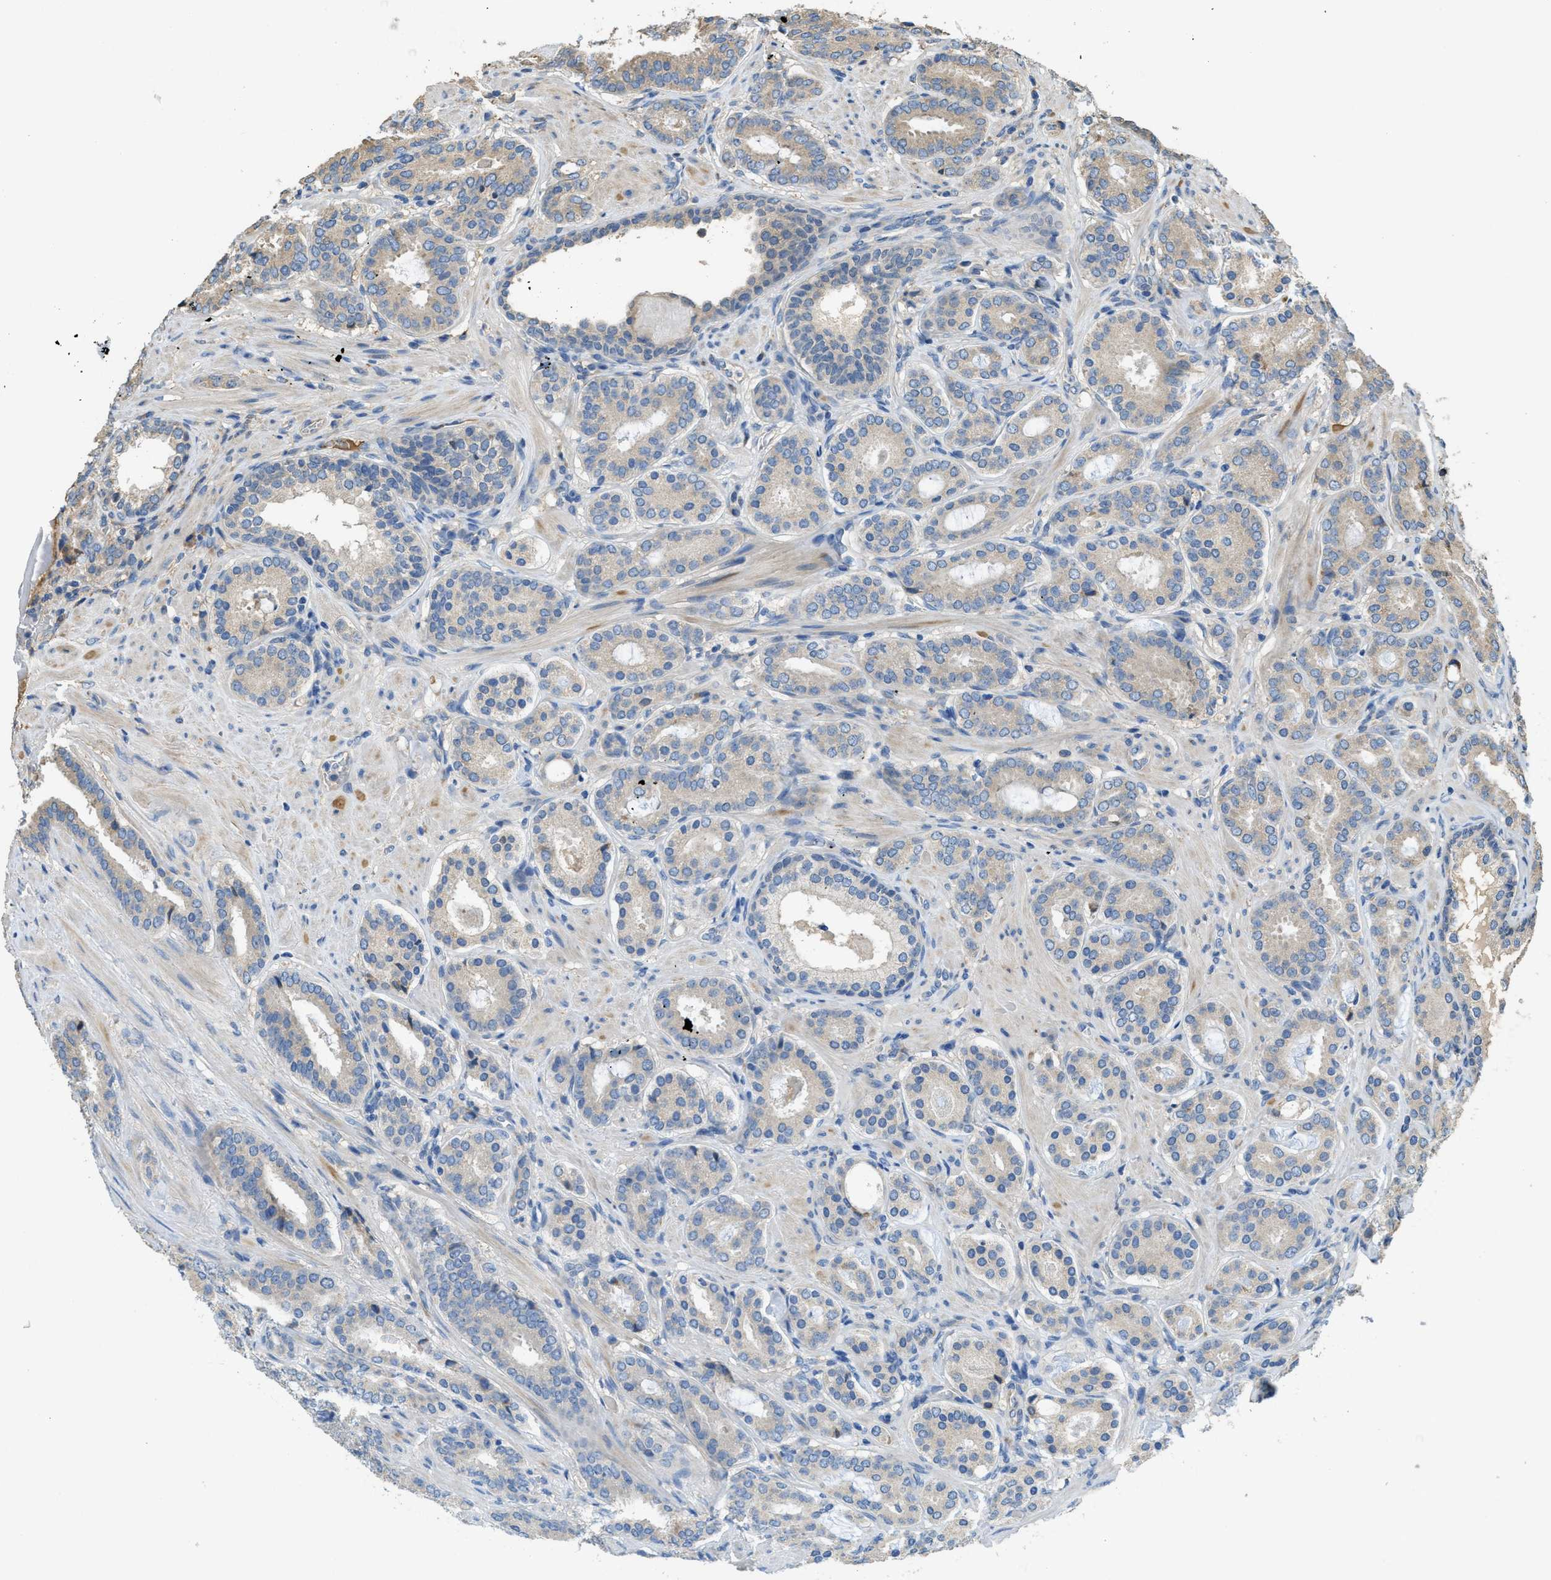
{"staining": {"intensity": "weak", "quantity": "<25%", "location": "cytoplasmic/membranous"}, "tissue": "prostate cancer", "cell_type": "Tumor cells", "image_type": "cancer", "snomed": [{"axis": "morphology", "description": "Adenocarcinoma, Low grade"}, {"axis": "topography", "description": "Prostate"}], "caption": "Histopathology image shows no protein staining in tumor cells of adenocarcinoma (low-grade) (prostate) tissue.", "gene": "RIPK2", "patient": {"sex": "male", "age": 69}}